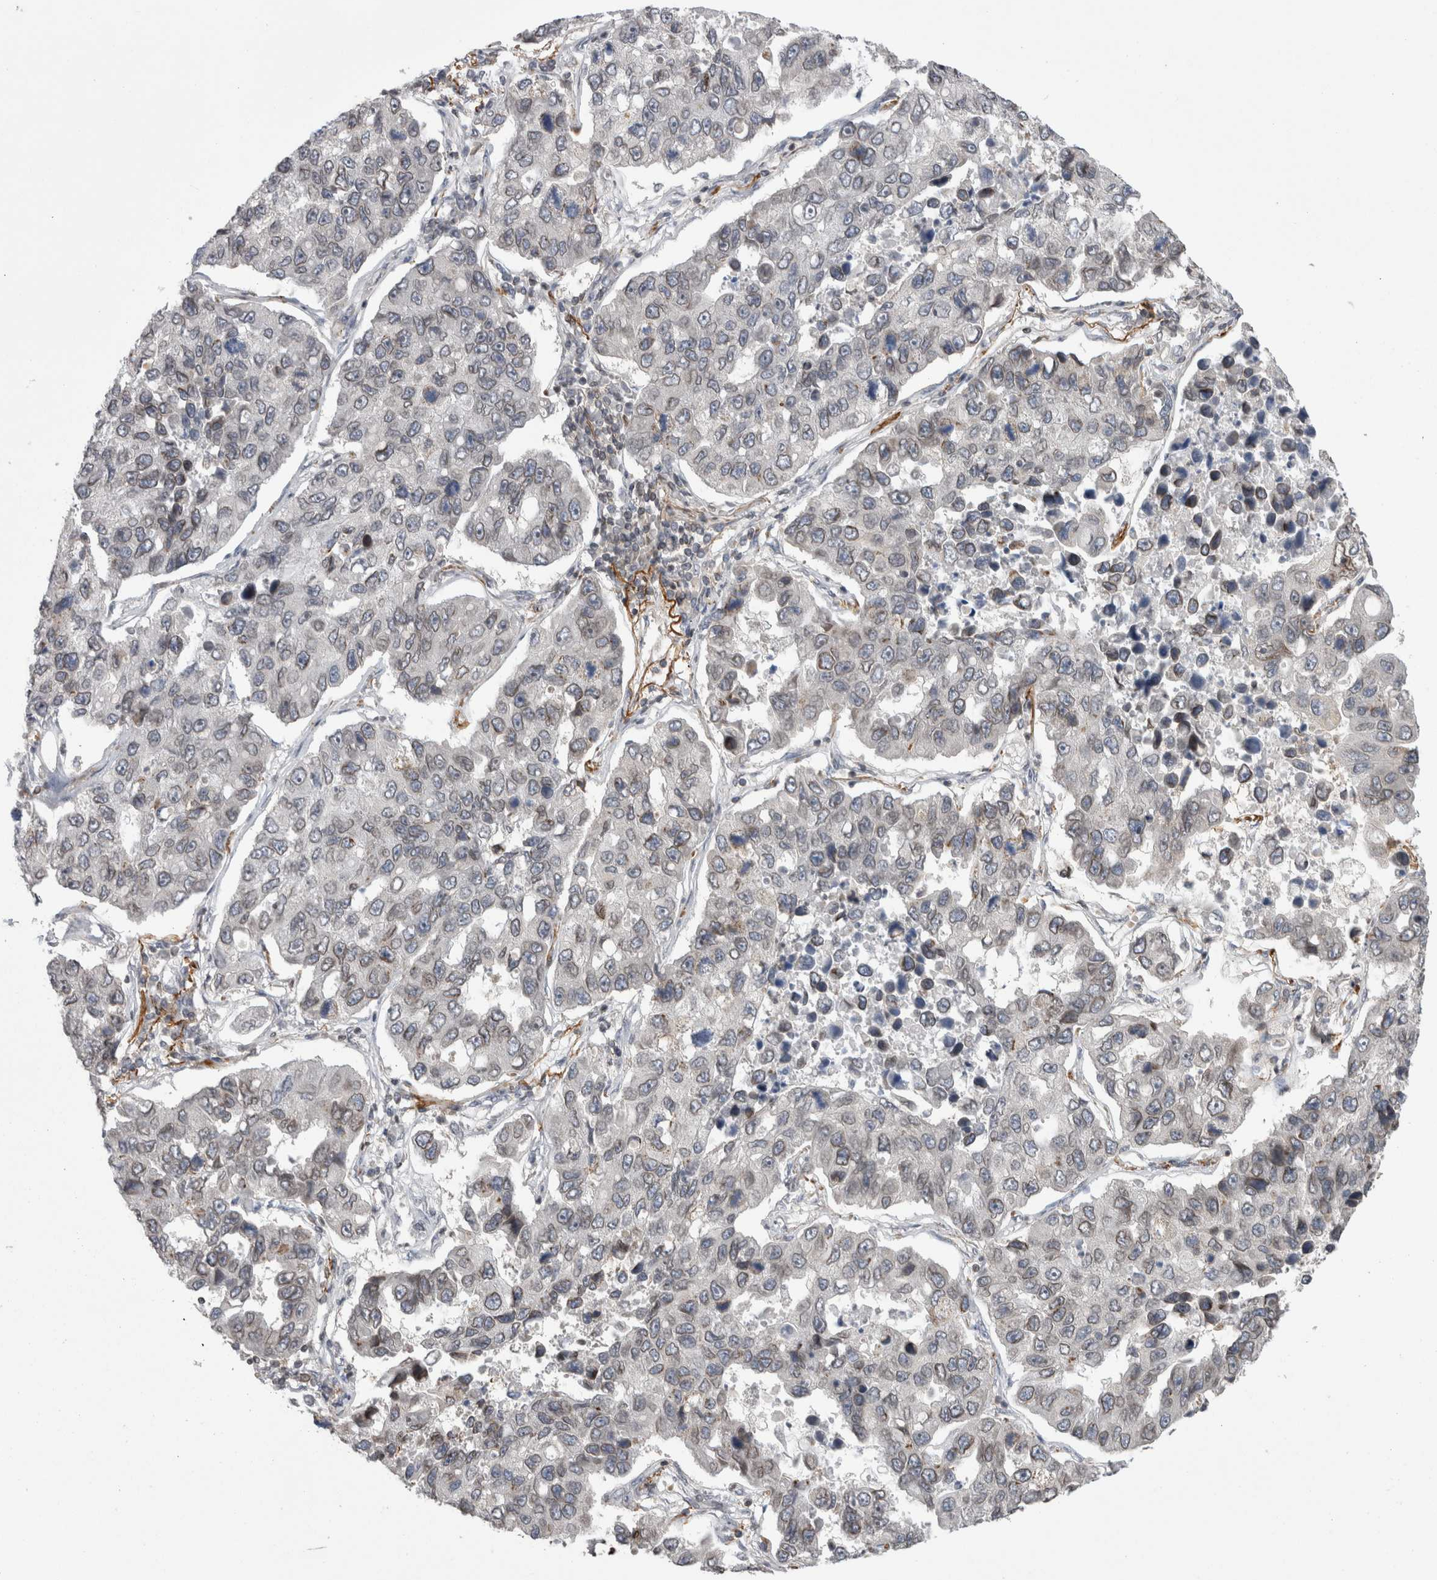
{"staining": {"intensity": "negative", "quantity": "none", "location": "none"}, "tissue": "lung cancer", "cell_type": "Tumor cells", "image_type": "cancer", "snomed": [{"axis": "morphology", "description": "Adenocarcinoma, NOS"}, {"axis": "topography", "description": "Lung"}], "caption": "The photomicrograph exhibits no staining of tumor cells in lung cancer (adenocarcinoma).", "gene": "DARS2", "patient": {"sex": "male", "age": 64}}